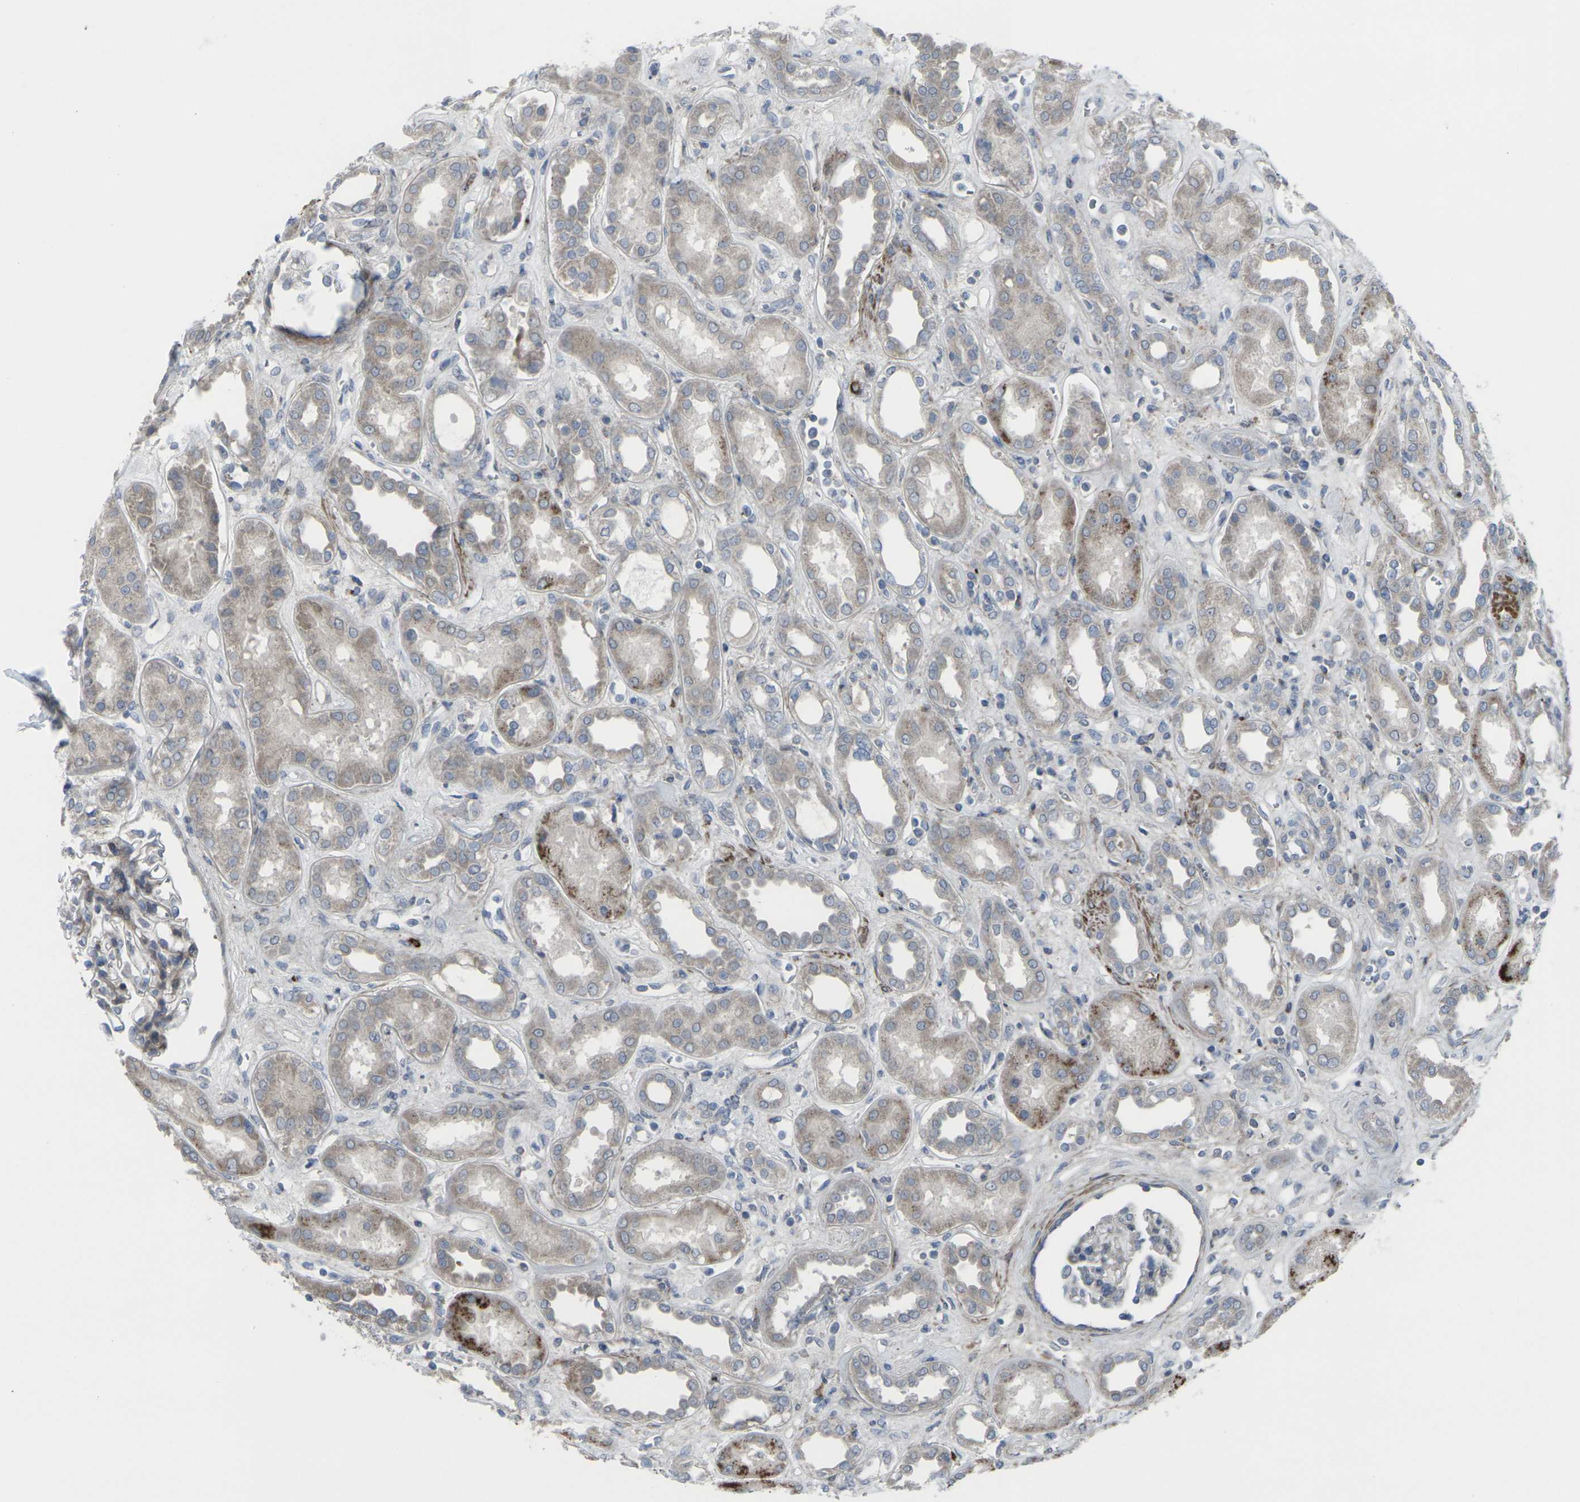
{"staining": {"intensity": "weak", "quantity": "<25%", "location": "cytoplasmic/membranous"}, "tissue": "kidney", "cell_type": "Cells in glomeruli", "image_type": "normal", "snomed": [{"axis": "morphology", "description": "Normal tissue, NOS"}, {"axis": "topography", "description": "Kidney"}], "caption": "Immunohistochemistry (IHC) of benign kidney exhibits no staining in cells in glomeruli.", "gene": "CCR10", "patient": {"sex": "male", "age": 59}}